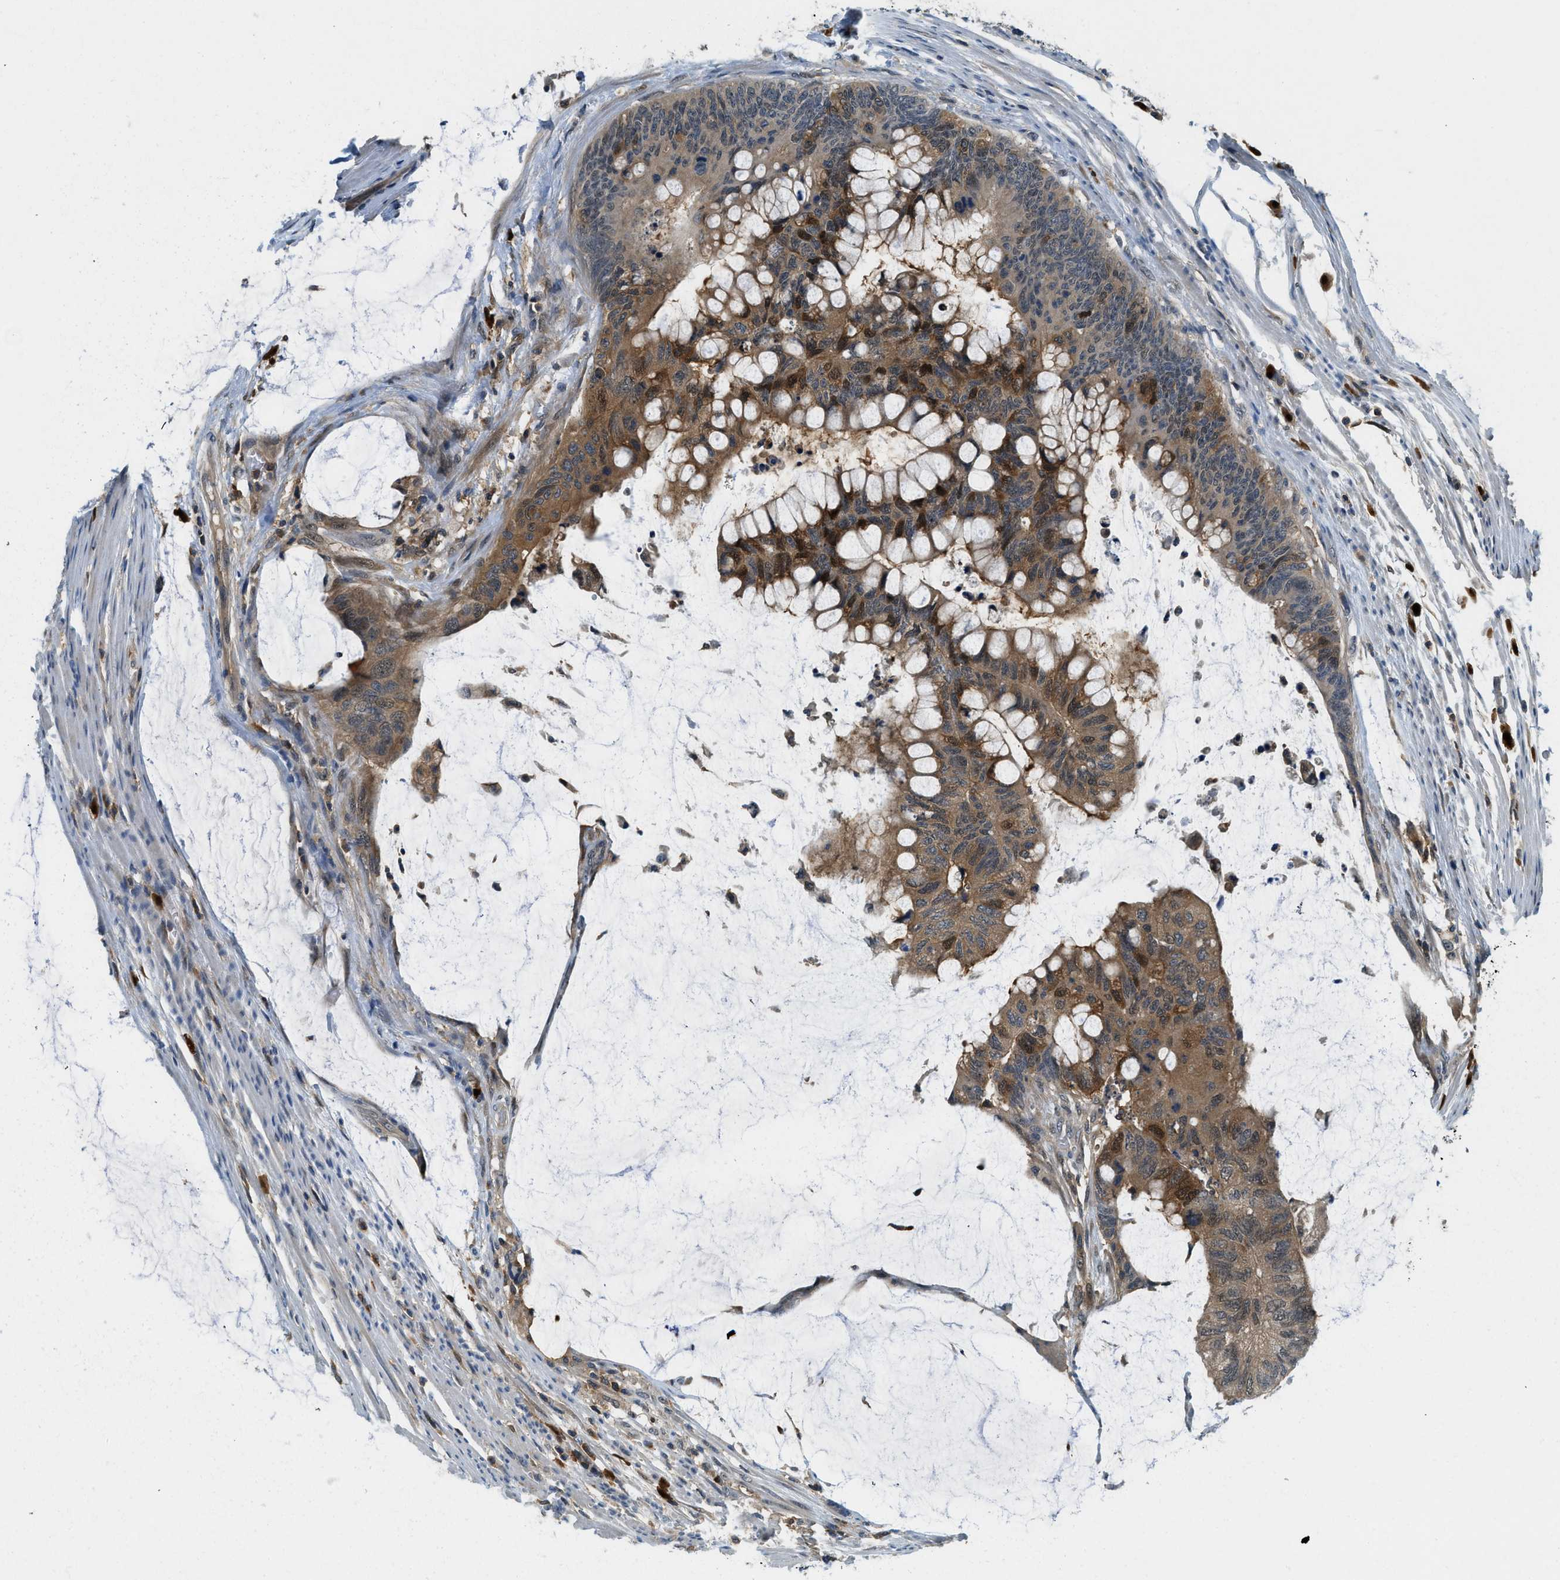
{"staining": {"intensity": "moderate", "quantity": ">75%", "location": "cytoplasmic/membranous,nuclear"}, "tissue": "colorectal cancer", "cell_type": "Tumor cells", "image_type": "cancer", "snomed": [{"axis": "morphology", "description": "Normal tissue, NOS"}, {"axis": "morphology", "description": "Adenocarcinoma, NOS"}, {"axis": "topography", "description": "Rectum"}], "caption": "The immunohistochemical stain labels moderate cytoplasmic/membranous and nuclear expression in tumor cells of adenocarcinoma (colorectal) tissue. (Stains: DAB in brown, nuclei in blue, Microscopy: brightfield microscopy at high magnification).", "gene": "GMPPB", "patient": {"sex": "male", "age": 92}}